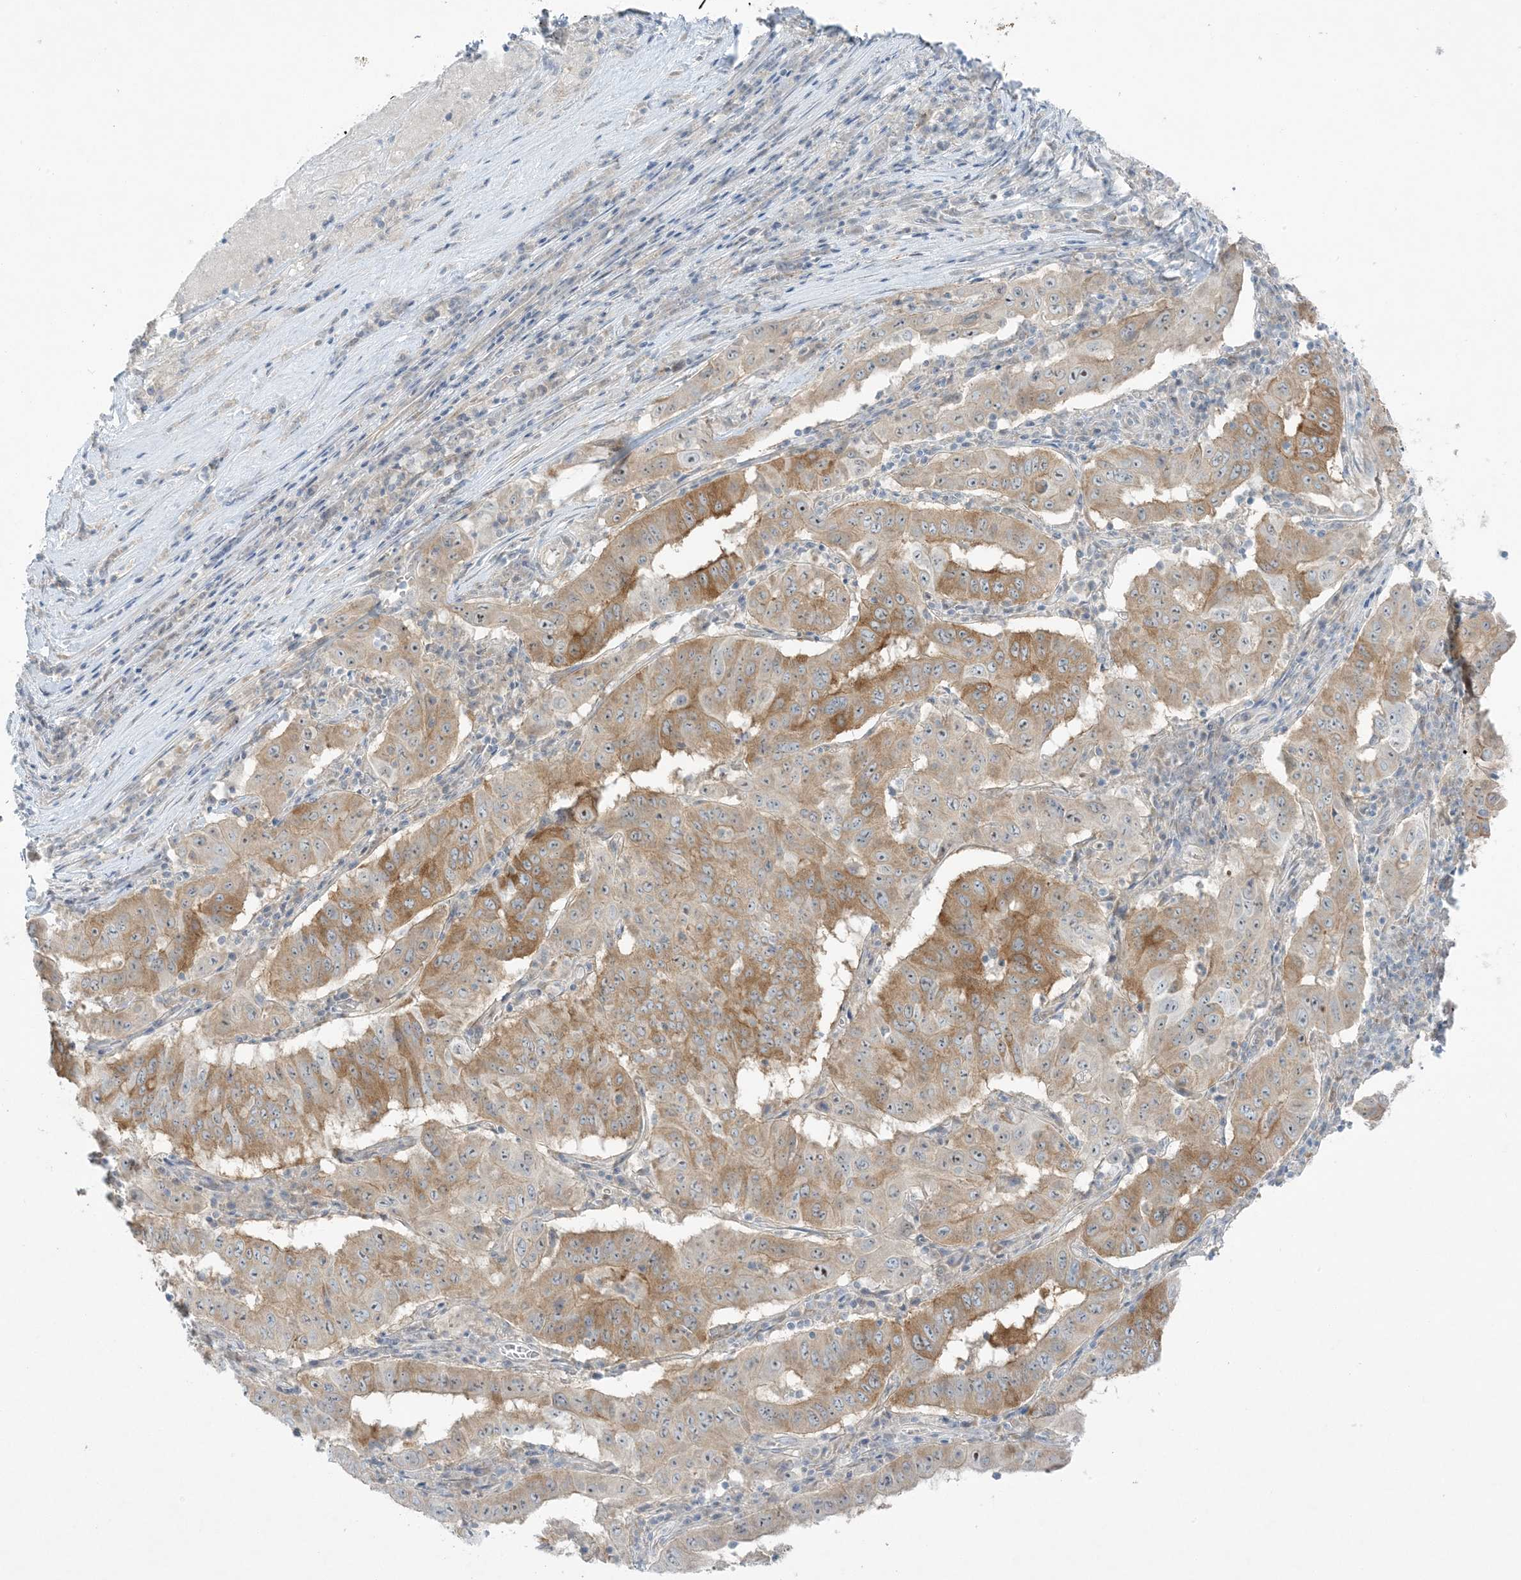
{"staining": {"intensity": "moderate", "quantity": ">75%", "location": "cytoplasmic/membranous"}, "tissue": "pancreatic cancer", "cell_type": "Tumor cells", "image_type": "cancer", "snomed": [{"axis": "morphology", "description": "Adenocarcinoma, NOS"}, {"axis": "topography", "description": "Pancreas"}], "caption": "This photomicrograph demonstrates IHC staining of human adenocarcinoma (pancreatic), with medium moderate cytoplasmic/membranous staining in about >75% of tumor cells.", "gene": "SCN3A", "patient": {"sex": "male", "age": 63}}